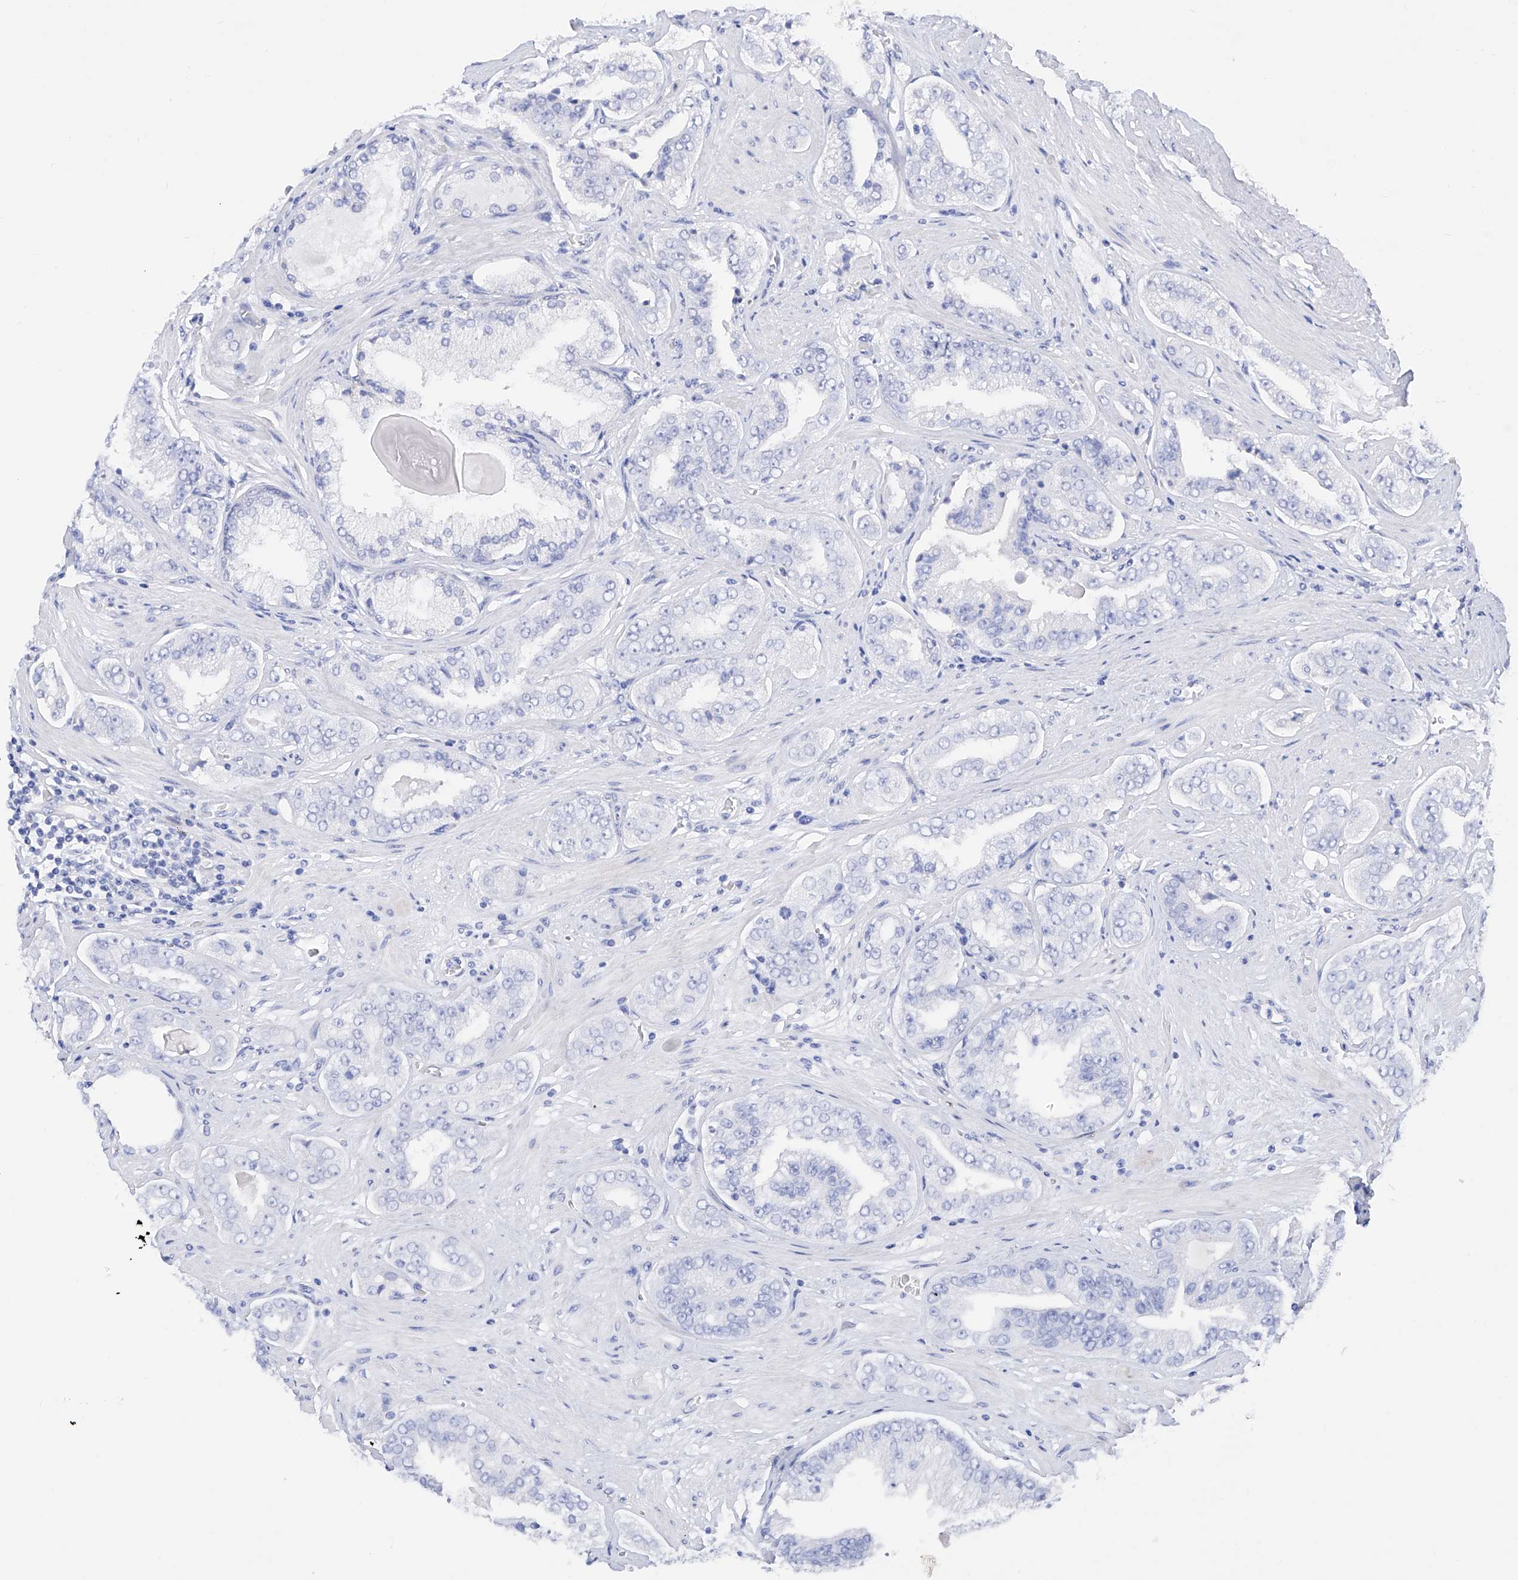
{"staining": {"intensity": "negative", "quantity": "none", "location": "none"}, "tissue": "prostate cancer", "cell_type": "Tumor cells", "image_type": "cancer", "snomed": [{"axis": "morphology", "description": "Adenocarcinoma, High grade"}, {"axis": "topography", "description": "Prostate"}], "caption": "Histopathology image shows no significant protein expression in tumor cells of prostate cancer. Nuclei are stained in blue.", "gene": "TRPC7", "patient": {"sex": "male", "age": 71}}